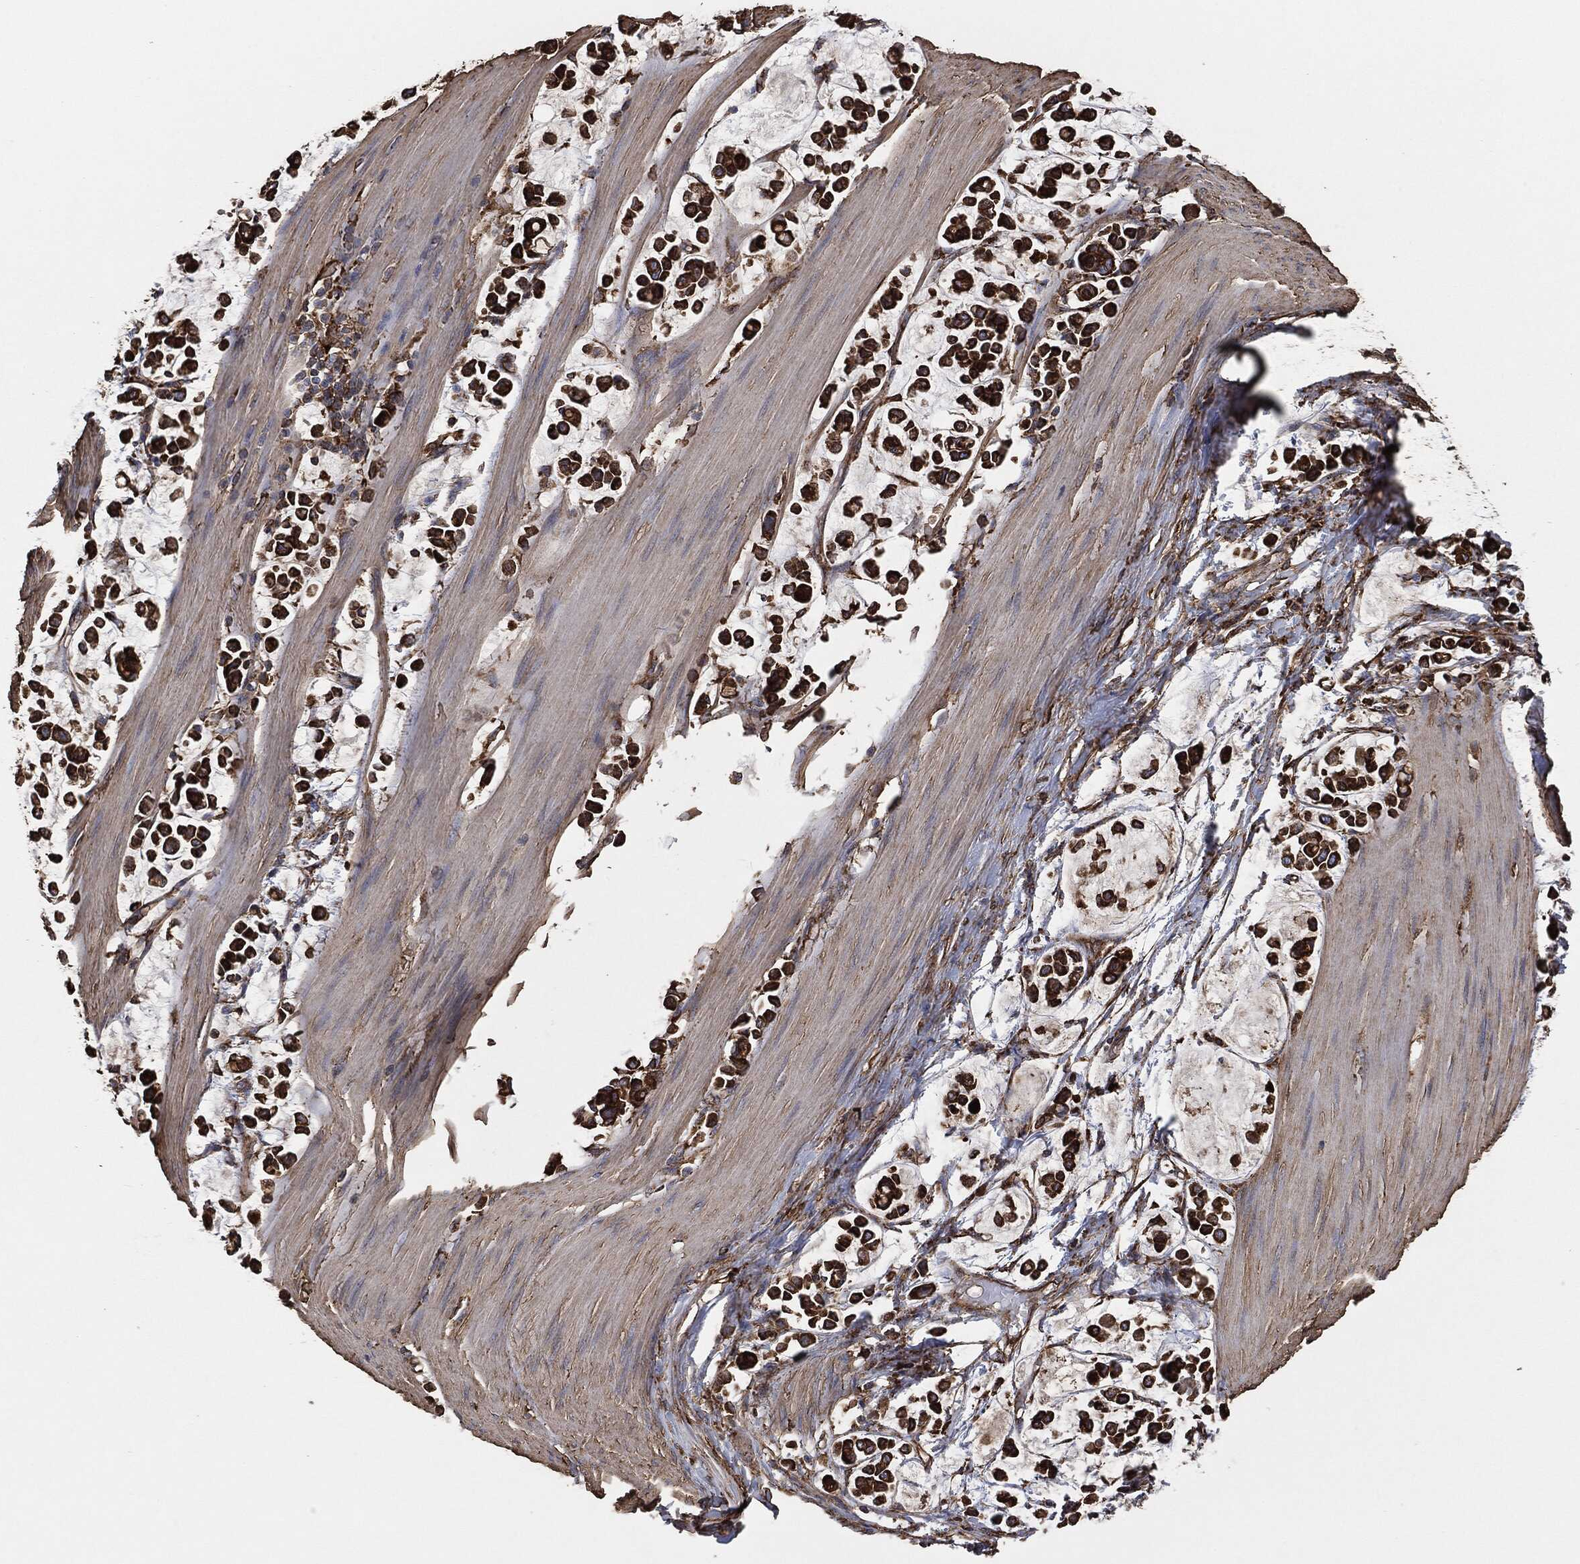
{"staining": {"intensity": "strong", "quantity": ">75%", "location": "cytoplasmic/membranous"}, "tissue": "stomach cancer", "cell_type": "Tumor cells", "image_type": "cancer", "snomed": [{"axis": "morphology", "description": "Adenocarcinoma, NOS"}, {"axis": "topography", "description": "Stomach"}], "caption": "The image demonstrates a brown stain indicating the presence of a protein in the cytoplasmic/membranous of tumor cells in stomach cancer.", "gene": "AMFR", "patient": {"sex": "male", "age": 82}}